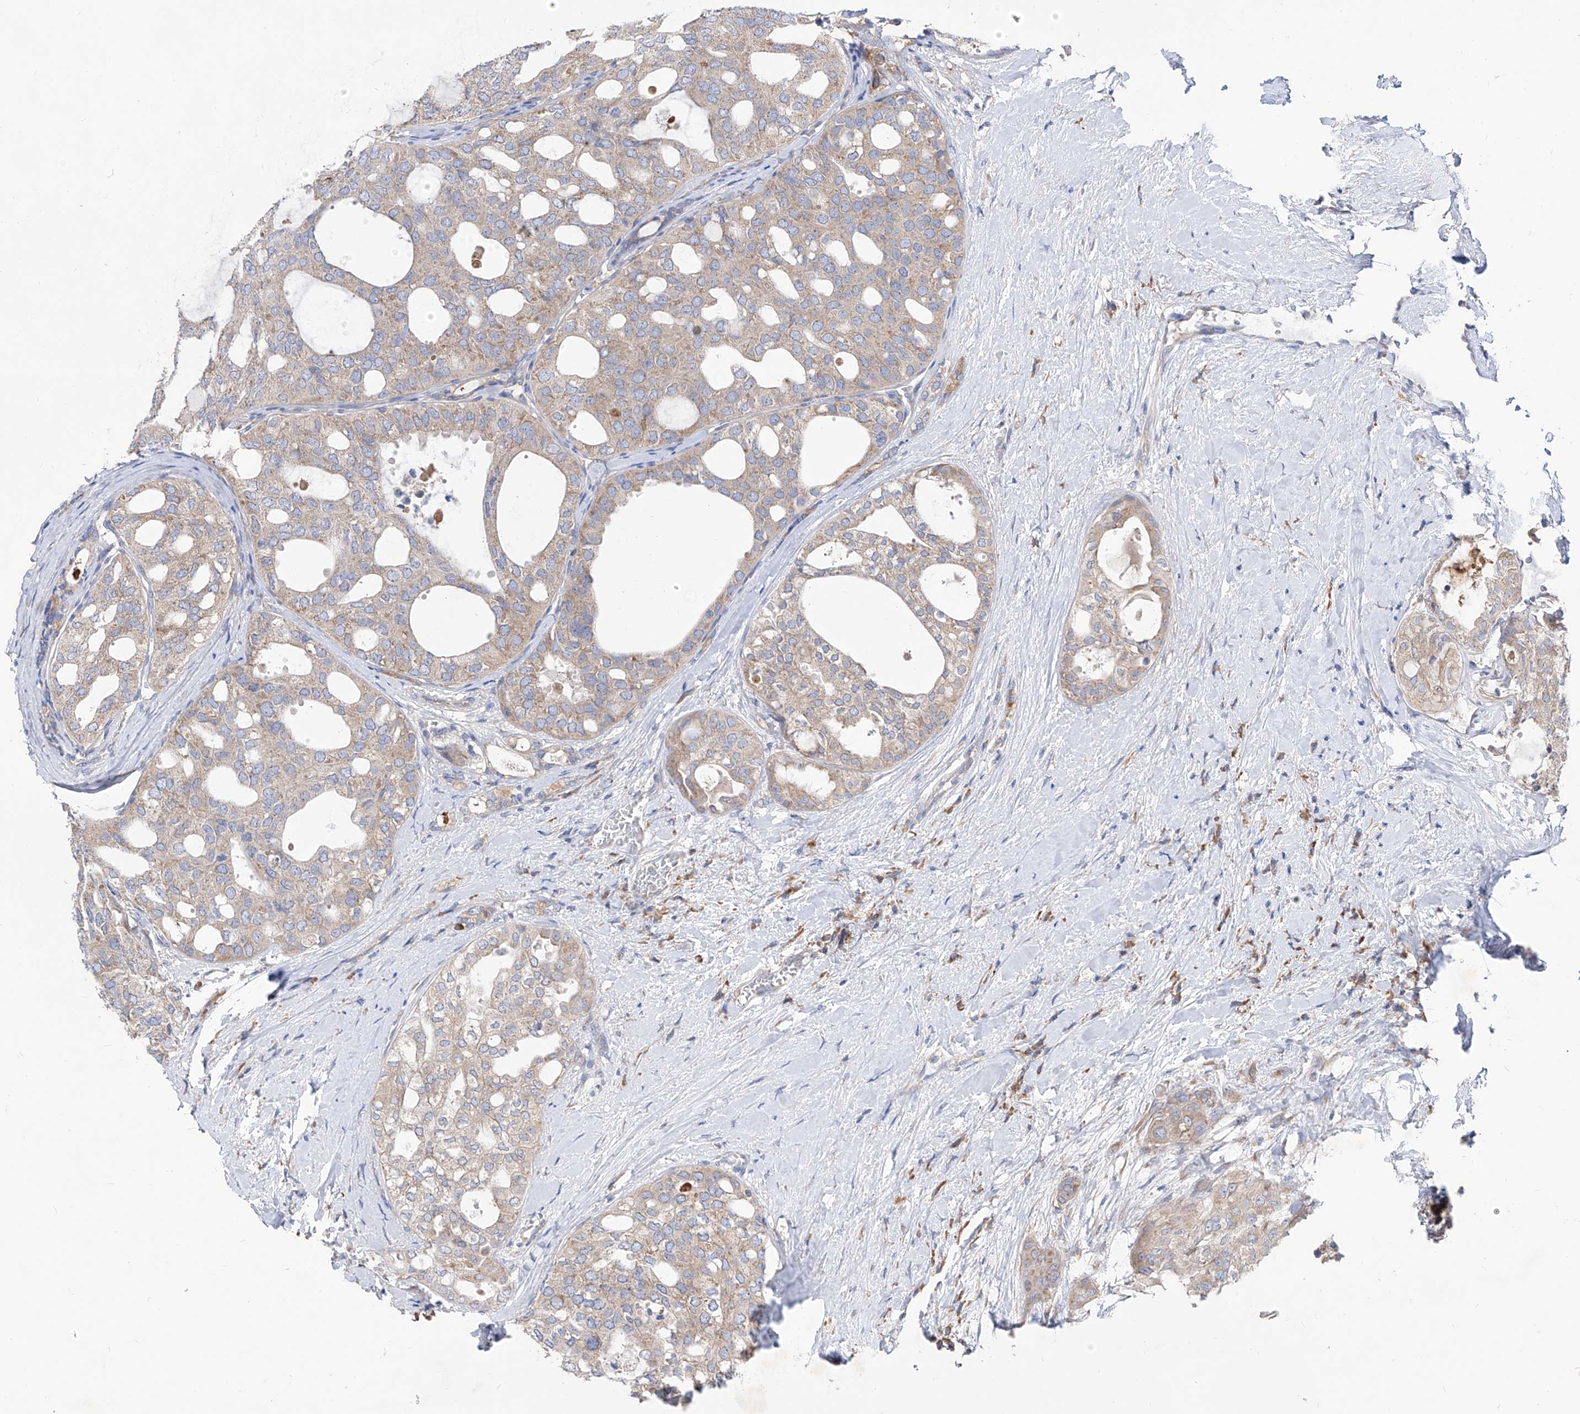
{"staining": {"intensity": "weak", "quantity": "25%-75%", "location": "cytoplasmic/membranous"}, "tissue": "thyroid cancer", "cell_type": "Tumor cells", "image_type": "cancer", "snomed": [{"axis": "morphology", "description": "Follicular adenoma carcinoma, NOS"}, {"axis": "topography", "description": "Thyroid gland"}], "caption": "This image displays IHC staining of thyroid cancer, with low weak cytoplasmic/membranous staining in about 25%-75% of tumor cells.", "gene": "UFL1", "patient": {"sex": "male", "age": 75}}